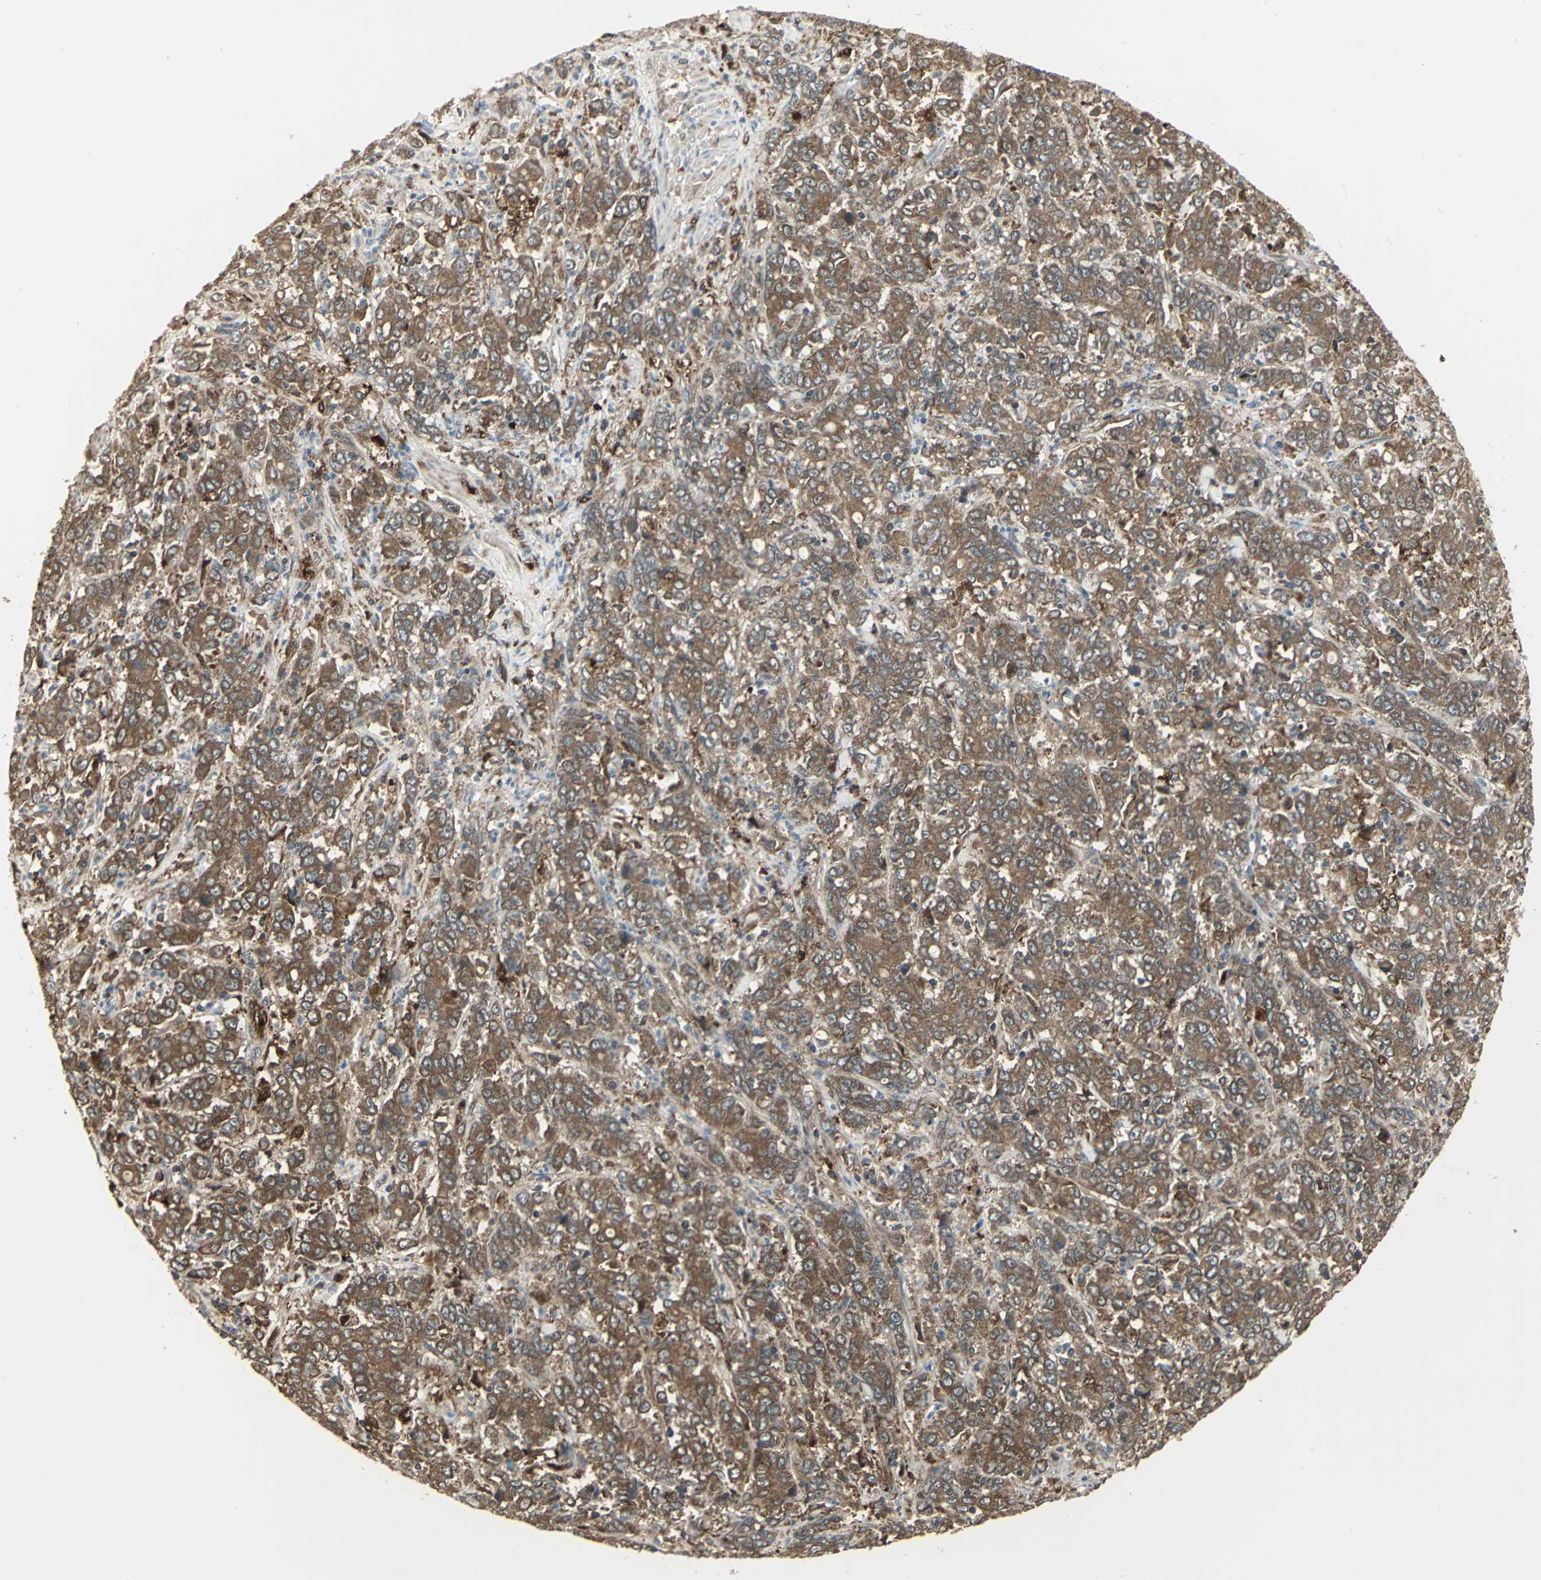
{"staining": {"intensity": "moderate", "quantity": ">75%", "location": "cytoplasmic/membranous"}, "tissue": "stomach cancer", "cell_type": "Tumor cells", "image_type": "cancer", "snomed": [{"axis": "morphology", "description": "Adenocarcinoma, NOS"}, {"axis": "topography", "description": "Stomach, lower"}], "caption": "An image of human stomach cancer (adenocarcinoma) stained for a protein displays moderate cytoplasmic/membranous brown staining in tumor cells. The protein is shown in brown color, while the nuclei are stained blue.", "gene": "PRXL2B", "patient": {"sex": "female", "age": 71}}